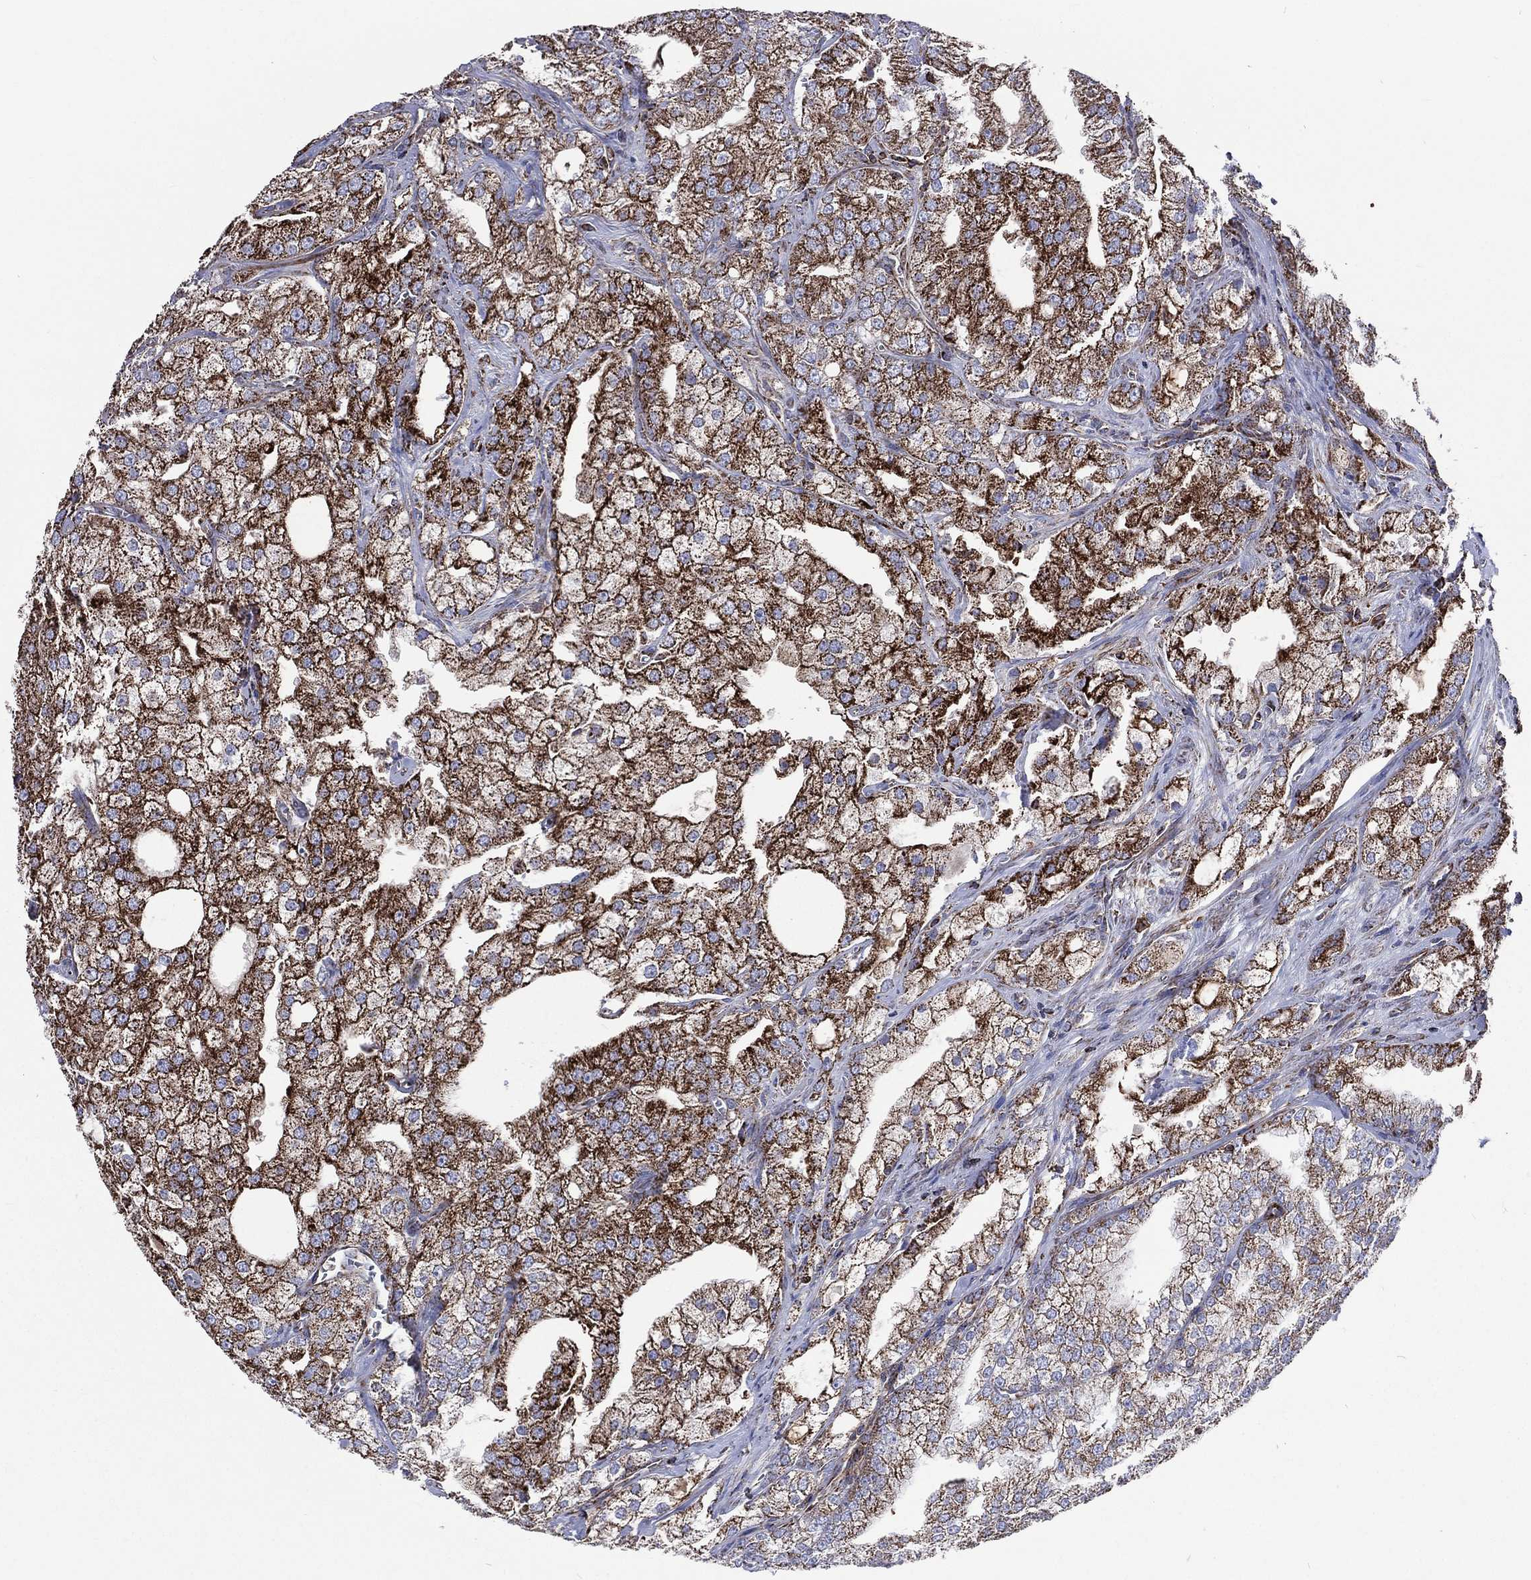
{"staining": {"intensity": "strong", "quantity": ">75%", "location": "cytoplasmic/membranous"}, "tissue": "prostate cancer", "cell_type": "Tumor cells", "image_type": "cancer", "snomed": [{"axis": "morphology", "description": "Adenocarcinoma, NOS"}, {"axis": "topography", "description": "Prostate"}], "caption": "Strong cytoplasmic/membranous expression for a protein is identified in about >75% of tumor cells of prostate adenocarcinoma using immunohistochemistry (IHC).", "gene": "ANKRD37", "patient": {"sex": "male", "age": 70}}